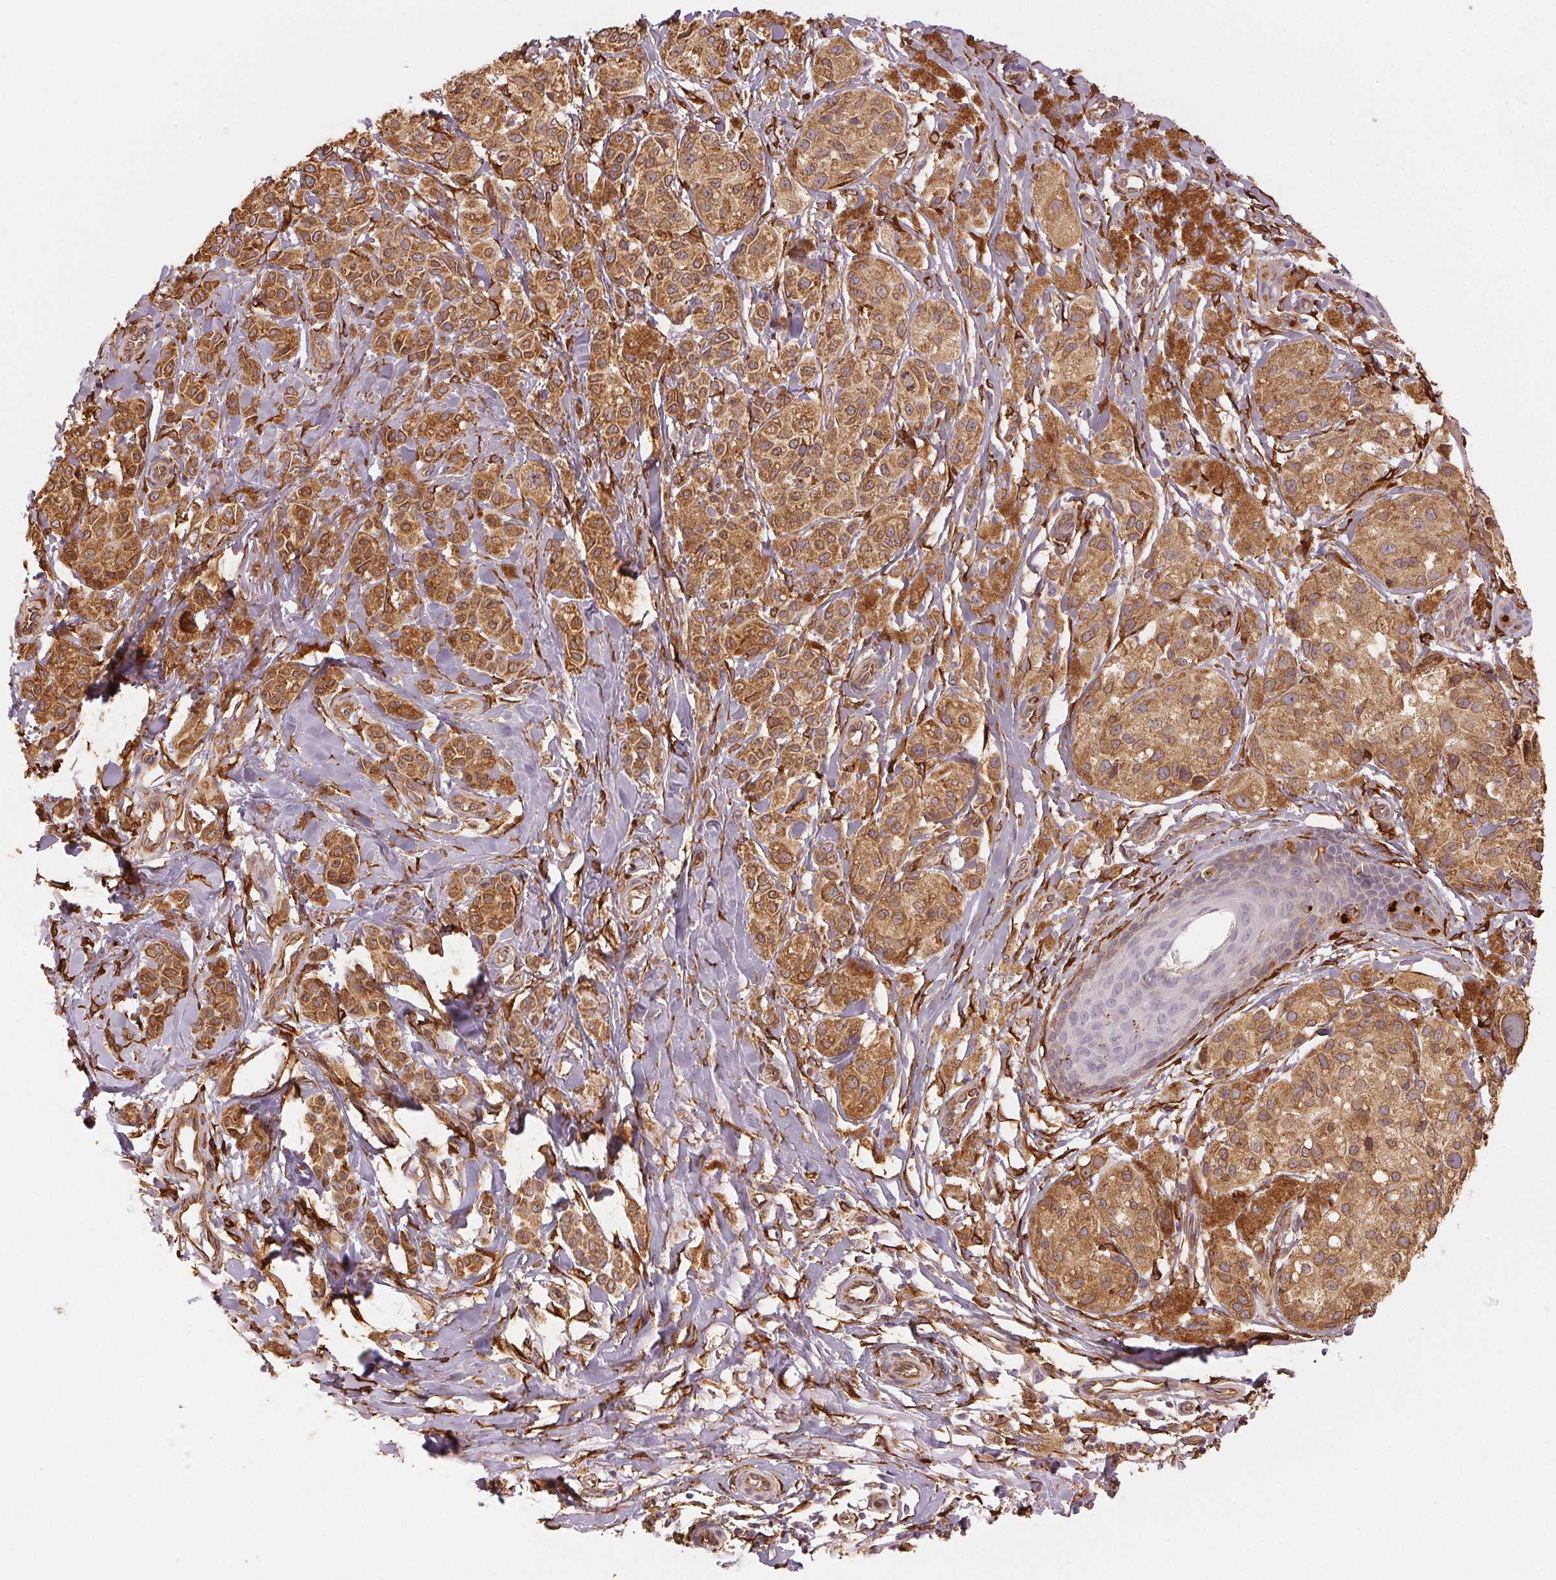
{"staining": {"intensity": "moderate", "quantity": ">75%", "location": "cytoplasmic/membranous"}, "tissue": "melanoma", "cell_type": "Tumor cells", "image_type": "cancer", "snomed": [{"axis": "morphology", "description": "Malignant melanoma, NOS"}, {"axis": "topography", "description": "Skin"}], "caption": "This photomicrograph displays IHC staining of malignant melanoma, with medium moderate cytoplasmic/membranous staining in approximately >75% of tumor cells.", "gene": "RCN3", "patient": {"sex": "female", "age": 80}}